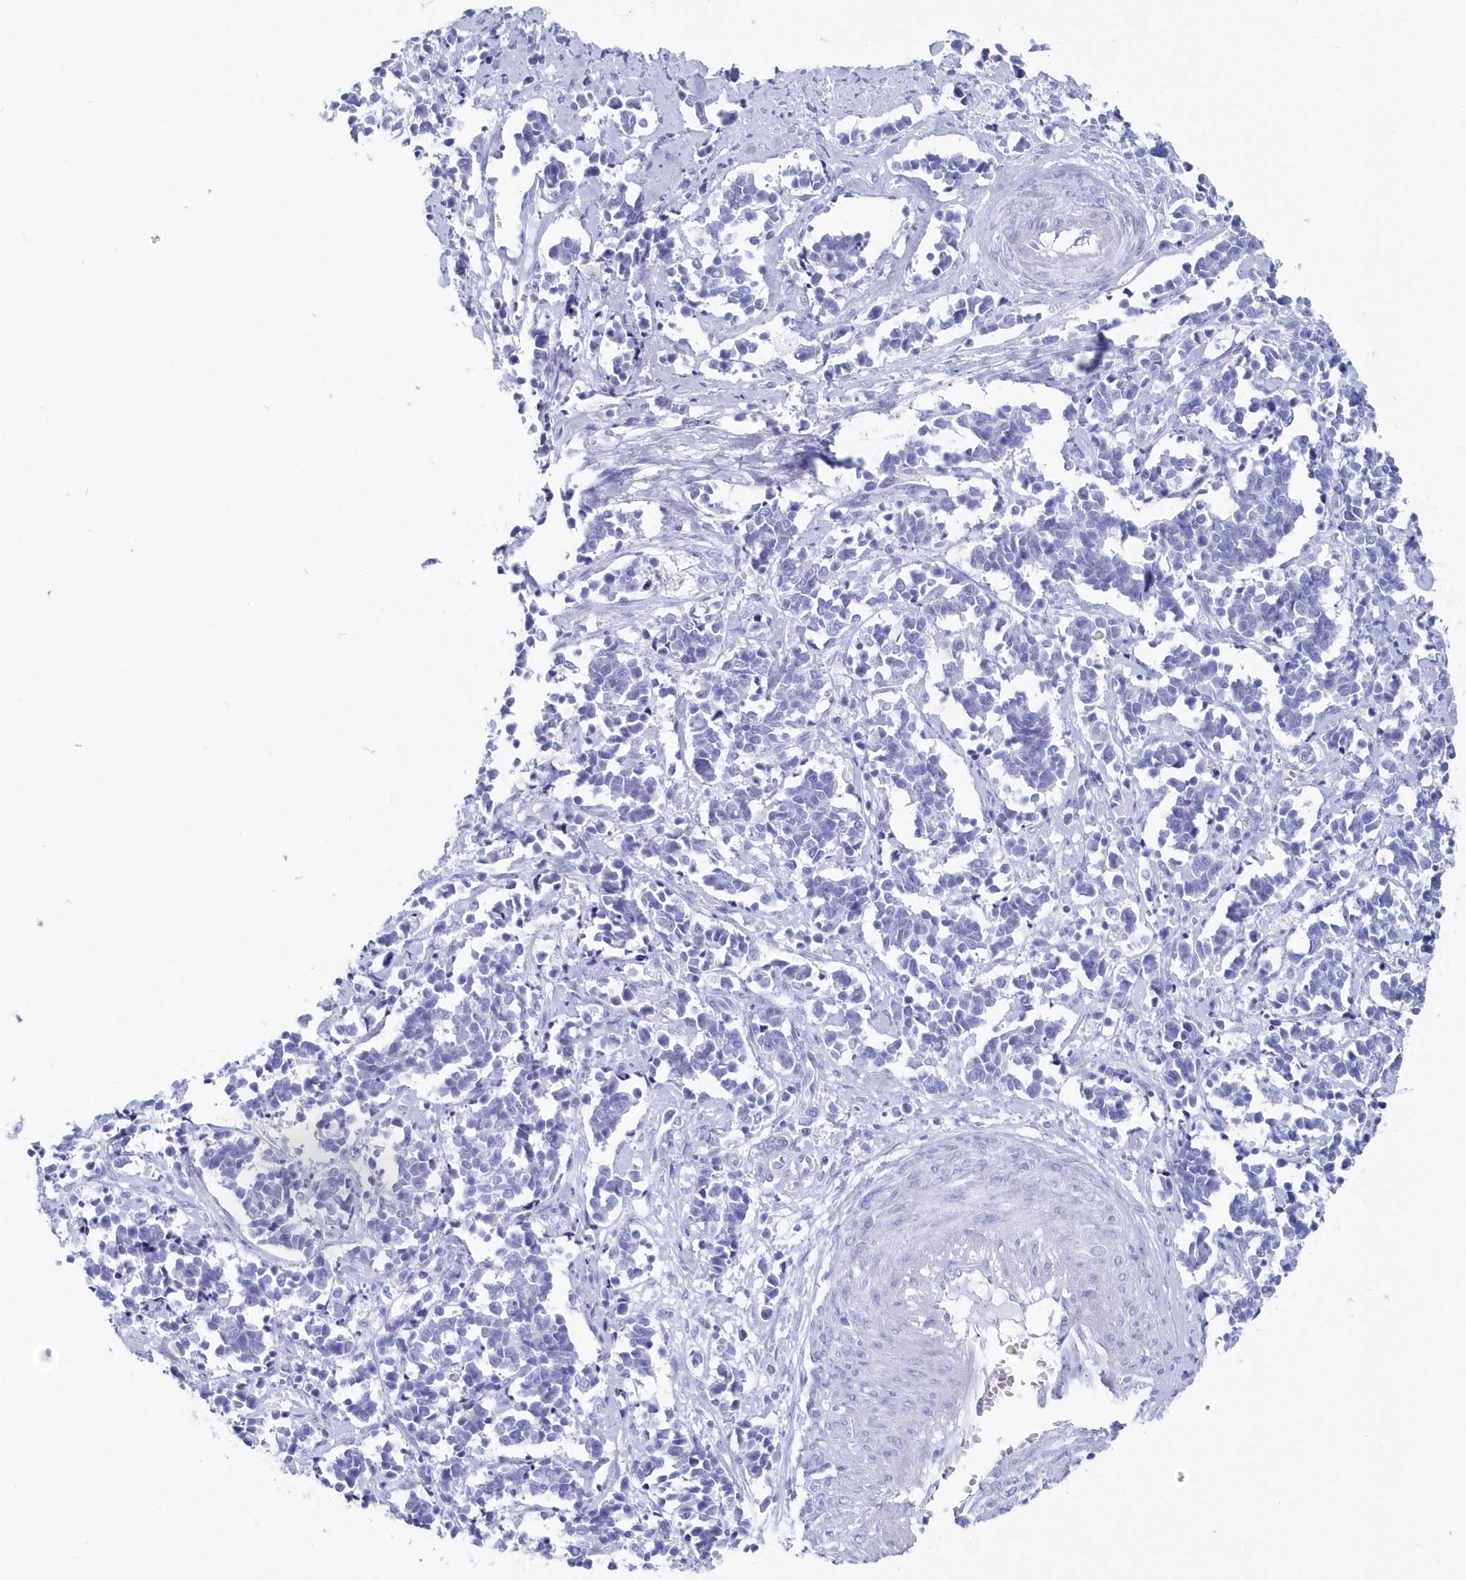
{"staining": {"intensity": "negative", "quantity": "none", "location": "none"}, "tissue": "cervical cancer", "cell_type": "Tumor cells", "image_type": "cancer", "snomed": [{"axis": "morphology", "description": "Normal tissue, NOS"}, {"axis": "morphology", "description": "Squamous cell carcinoma, NOS"}, {"axis": "topography", "description": "Cervix"}], "caption": "Squamous cell carcinoma (cervical) was stained to show a protein in brown. There is no significant expression in tumor cells.", "gene": "CSNK1G2", "patient": {"sex": "female", "age": 35}}